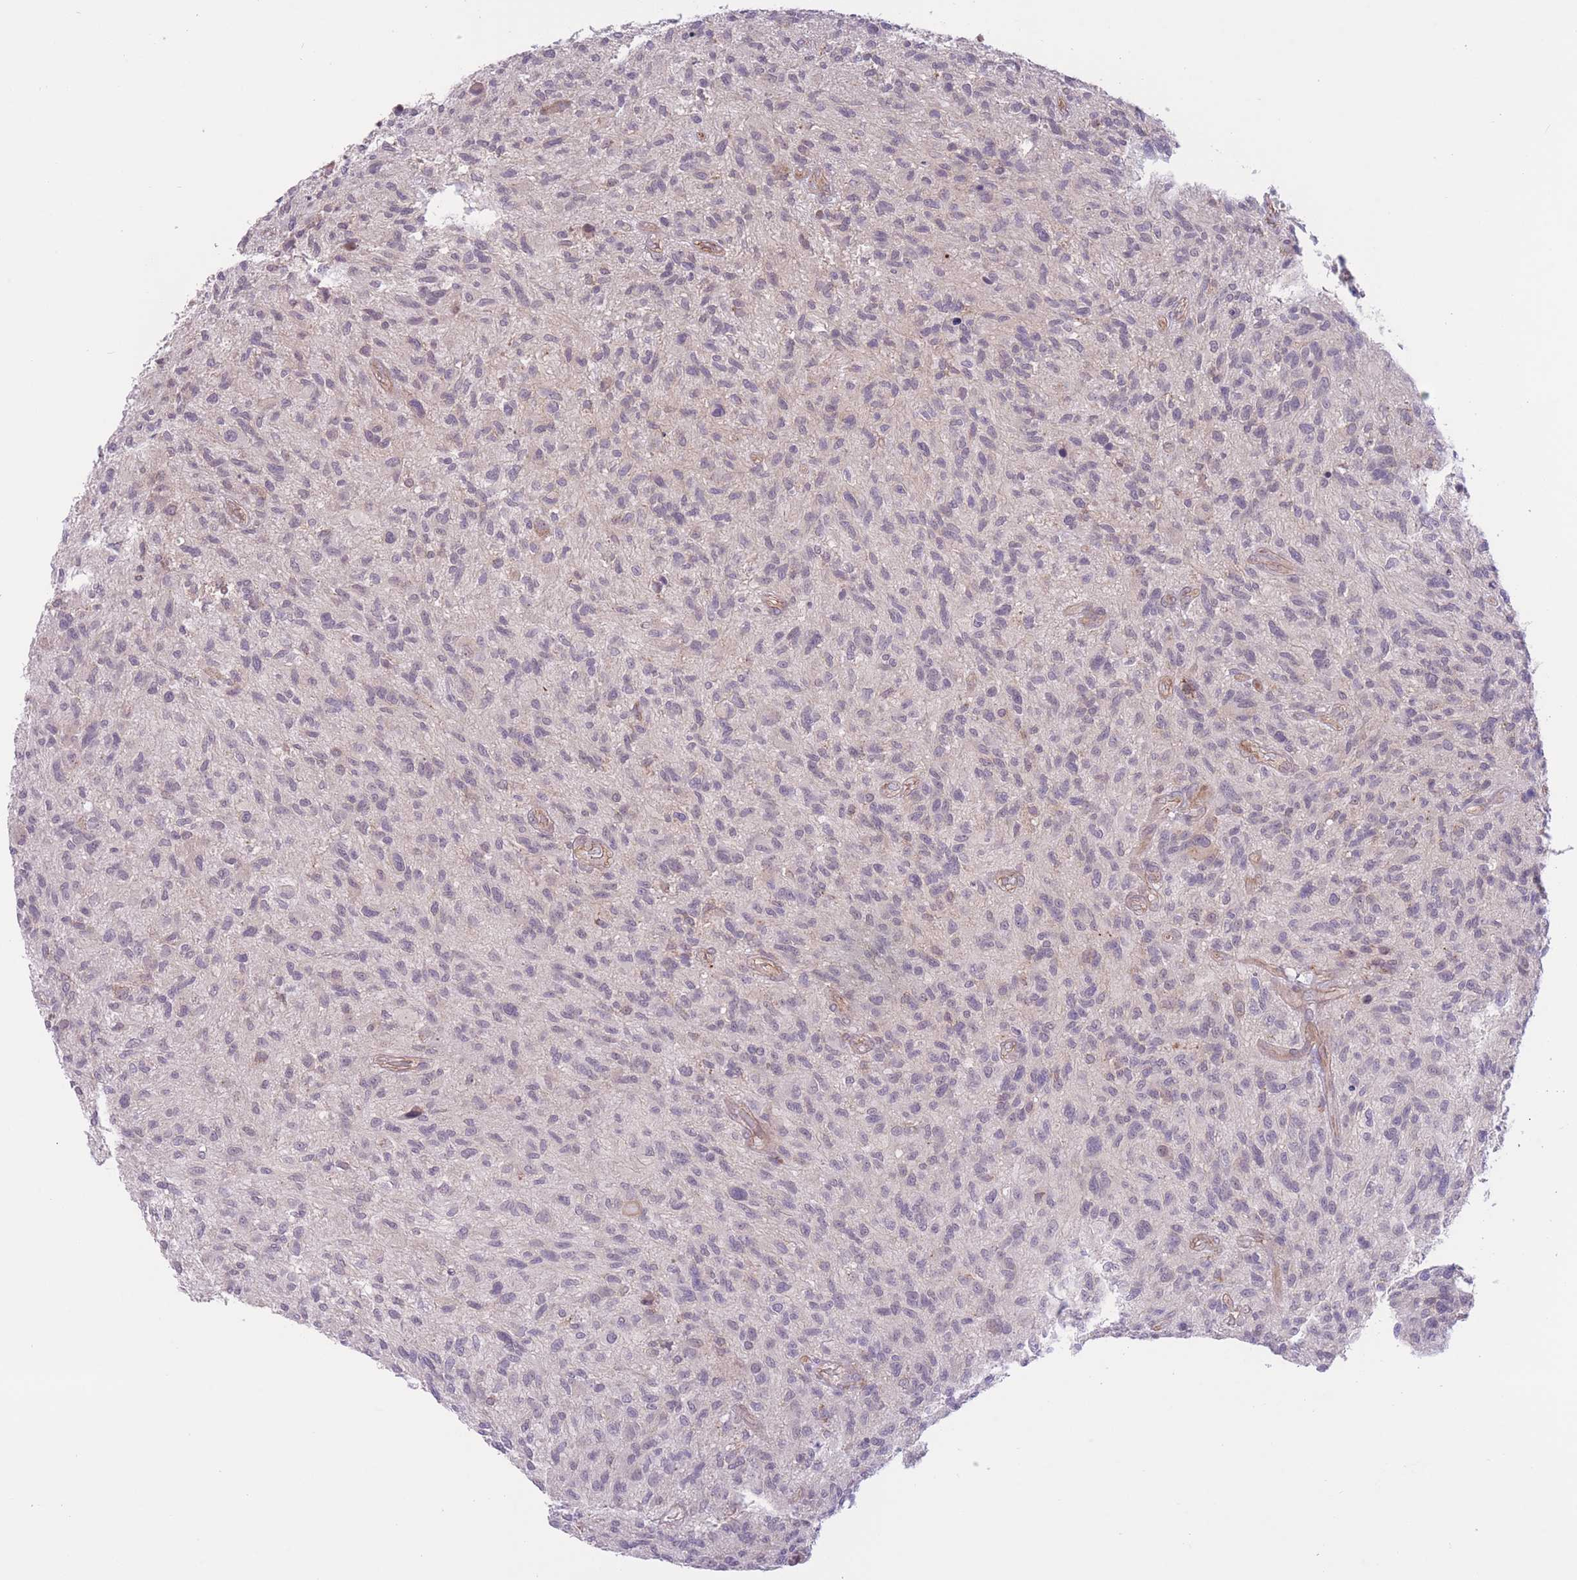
{"staining": {"intensity": "negative", "quantity": "none", "location": "none"}, "tissue": "glioma", "cell_type": "Tumor cells", "image_type": "cancer", "snomed": [{"axis": "morphology", "description": "Glioma, malignant, High grade"}, {"axis": "topography", "description": "Brain"}], "caption": "Photomicrograph shows no significant protein staining in tumor cells of malignant glioma (high-grade). (DAB IHC visualized using brightfield microscopy, high magnification).", "gene": "FUT5", "patient": {"sex": "male", "age": 47}}